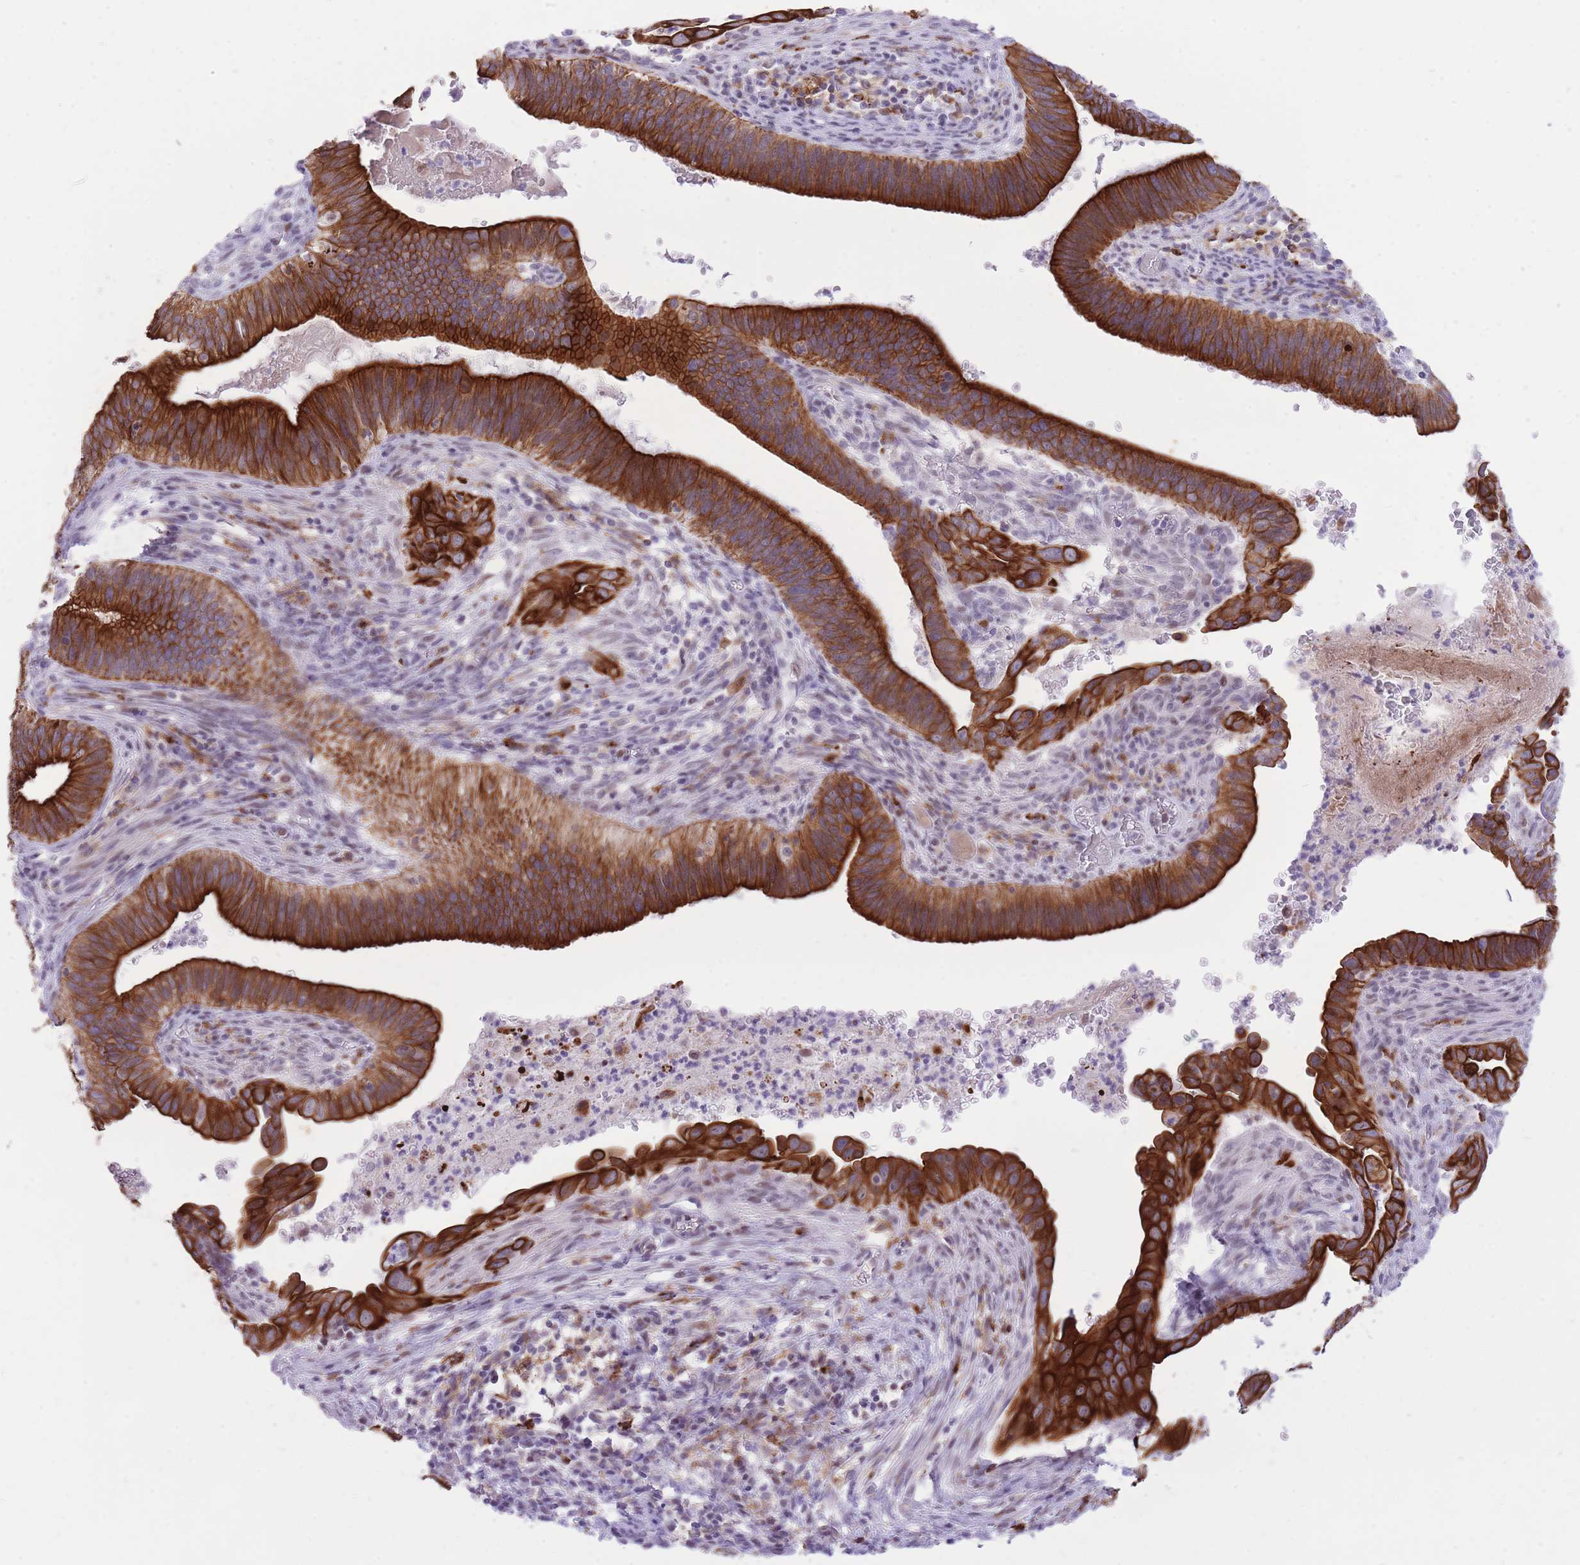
{"staining": {"intensity": "strong", "quantity": ">75%", "location": "cytoplasmic/membranous"}, "tissue": "cervical cancer", "cell_type": "Tumor cells", "image_type": "cancer", "snomed": [{"axis": "morphology", "description": "Adenocarcinoma, NOS"}, {"axis": "topography", "description": "Cervix"}], "caption": "The photomicrograph demonstrates a brown stain indicating the presence of a protein in the cytoplasmic/membranous of tumor cells in adenocarcinoma (cervical).", "gene": "MEIS3", "patient": {"sex": "female", "age": 42}}